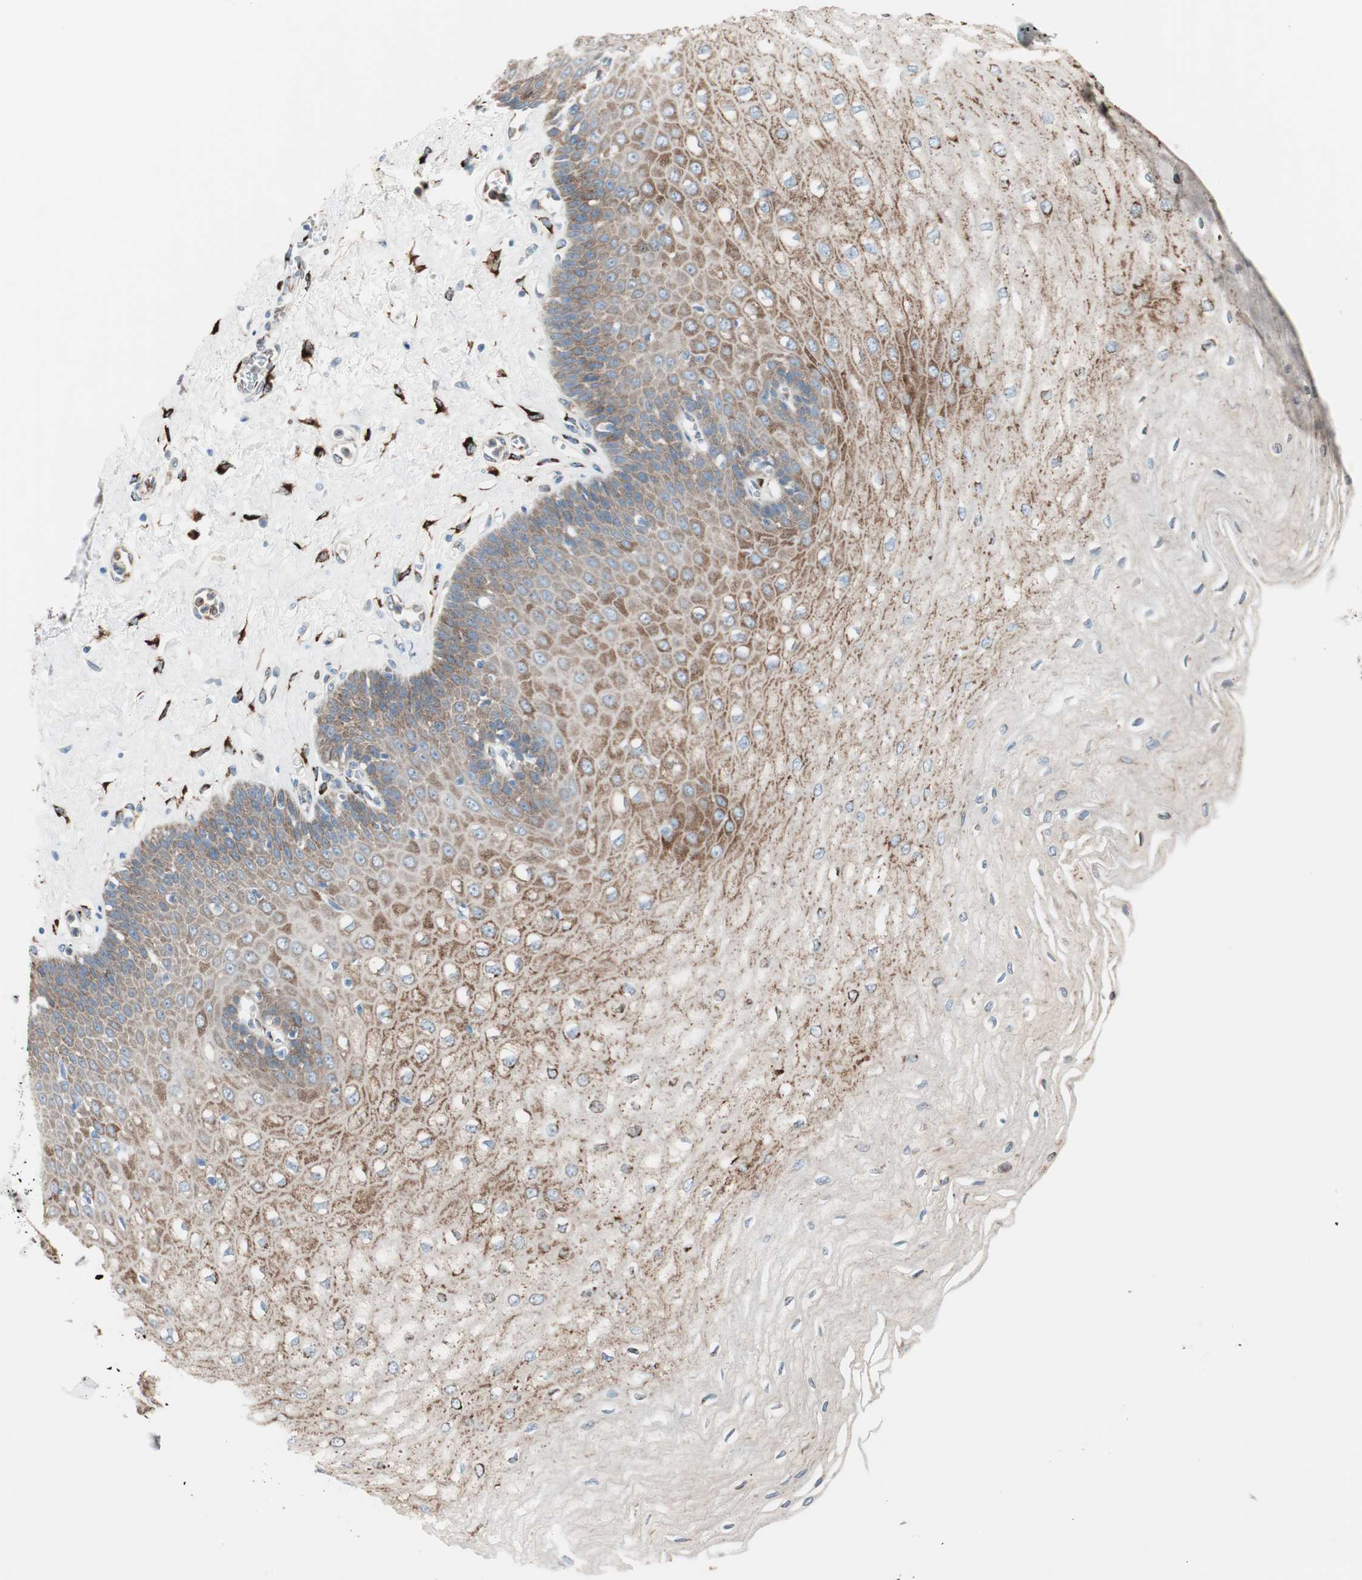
{"staining": {"intensity": "moderate", "quantity": ">75%", "location": "cytoplasmic/membranous"}, "tissue": "esophagus", "cell_type": "Squamous epithelial cells", "image_type": "normal", "snomed": [{"axis": "morphology", "description": "Normal tissue, NOS"}, {"axis": "morphology", "description": "Squamous cell carcinoma, NOS"}, {"axis": "topography", "description": "Esophagus"}], "caption": "This photomicrograph displays unremarkable esophagus stained with IHC to label a protein in brown. The cytoplasmic/membranous of squamous epithelial cells show moderate positivity for the protein. Nuclei are counter-stained blue.", "gene": "P4HTM", "patient": {"sex": "male", "age": 65}}